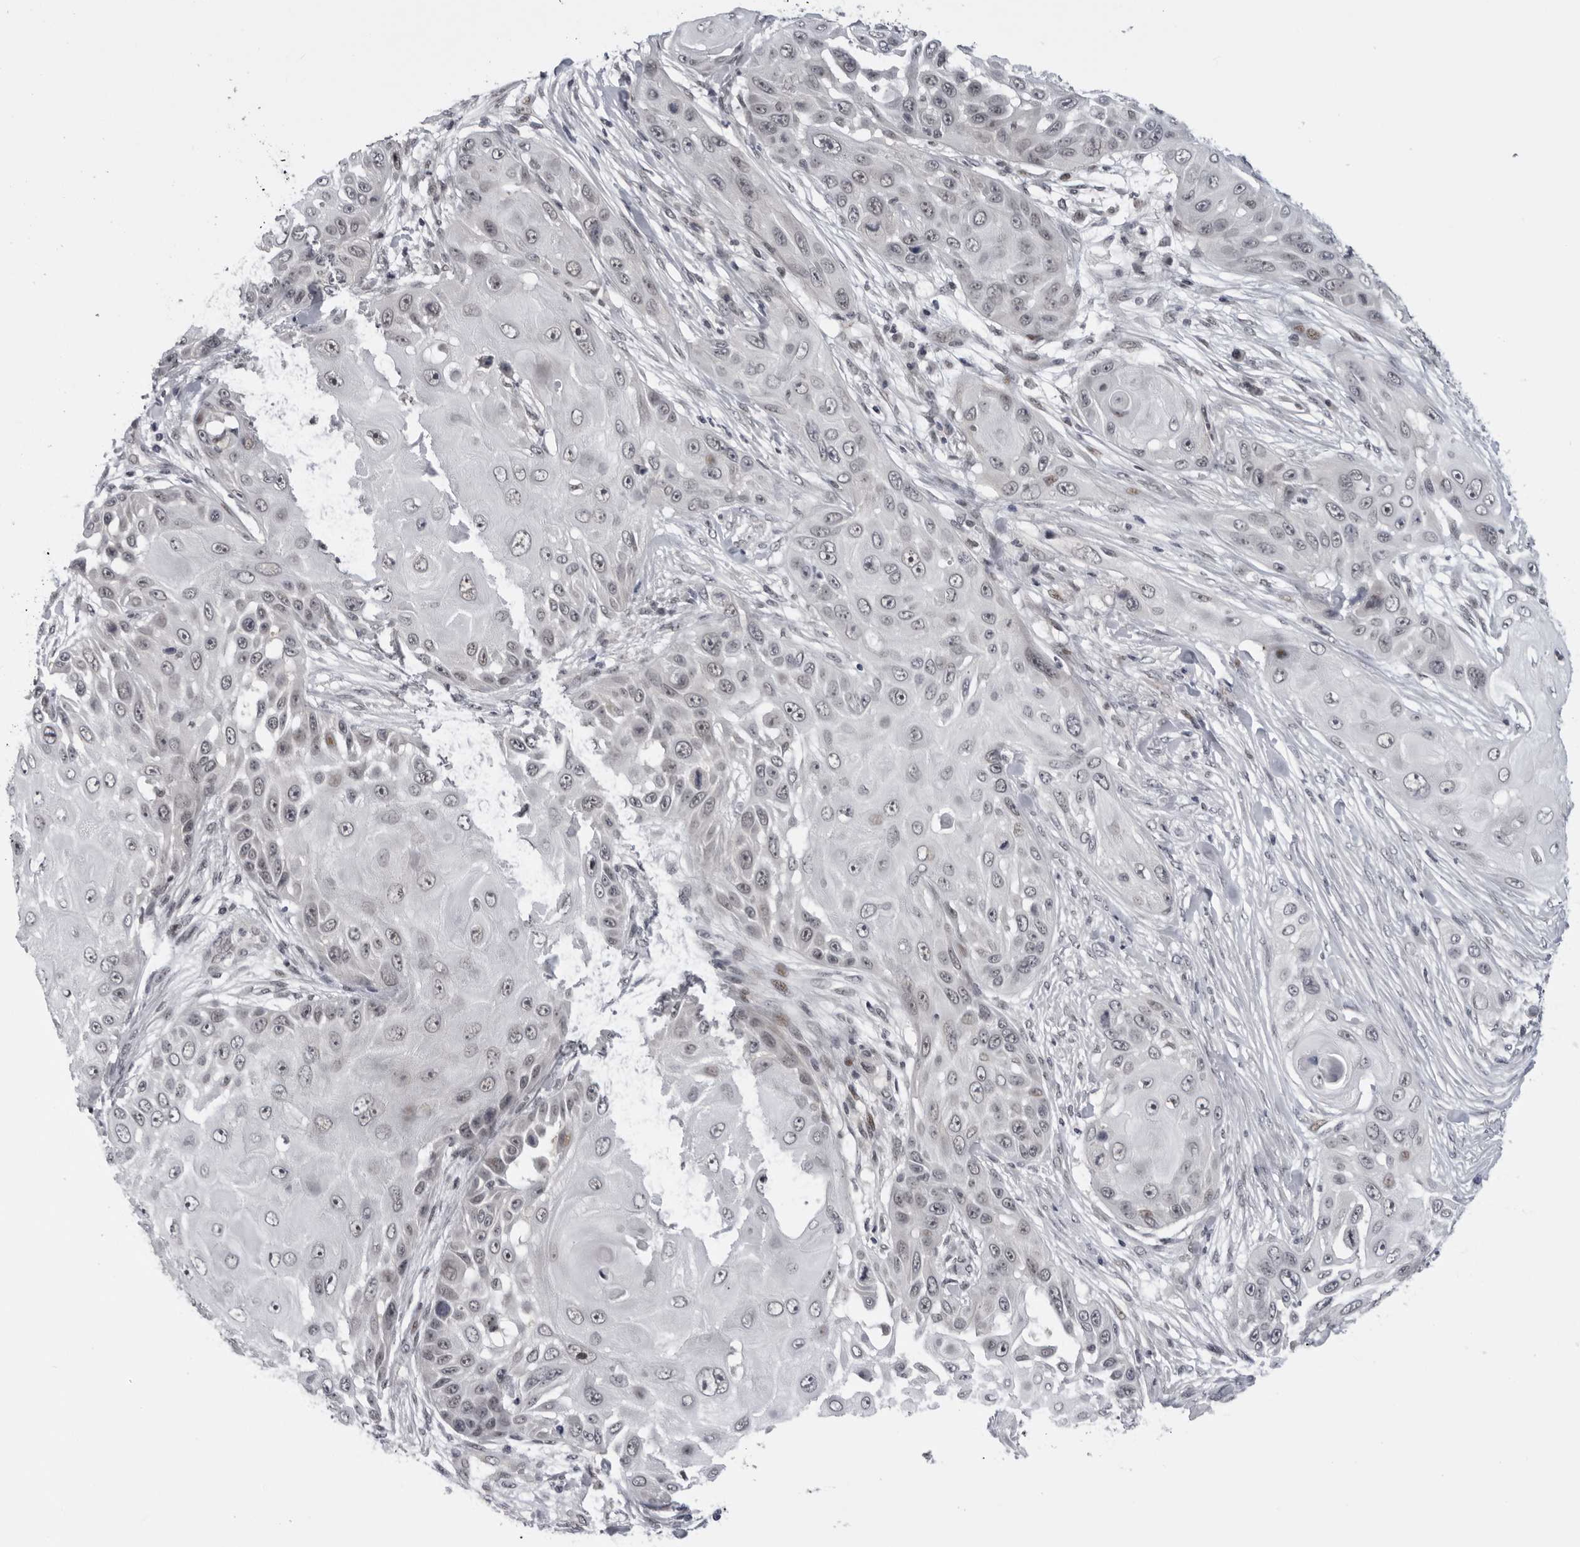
{"staining": {"intensity": "negative", "quantity": "none", "location": "none"}, "tissue": "skin cancer", "cell_type": "Tumor cells", "image_type": "cancer", "snomed": [{"axis": "morphology", "description": "Squamous cell carcinoma, NOS"}, {"axis": "topography", "description": "Skin"}], "caption": "The image displays no significant positivity in tumor cells of skin cancer (squamous cell carcinoma).", "gene": "ALPK2", "patient": {"sex": "female", "age": 44}}